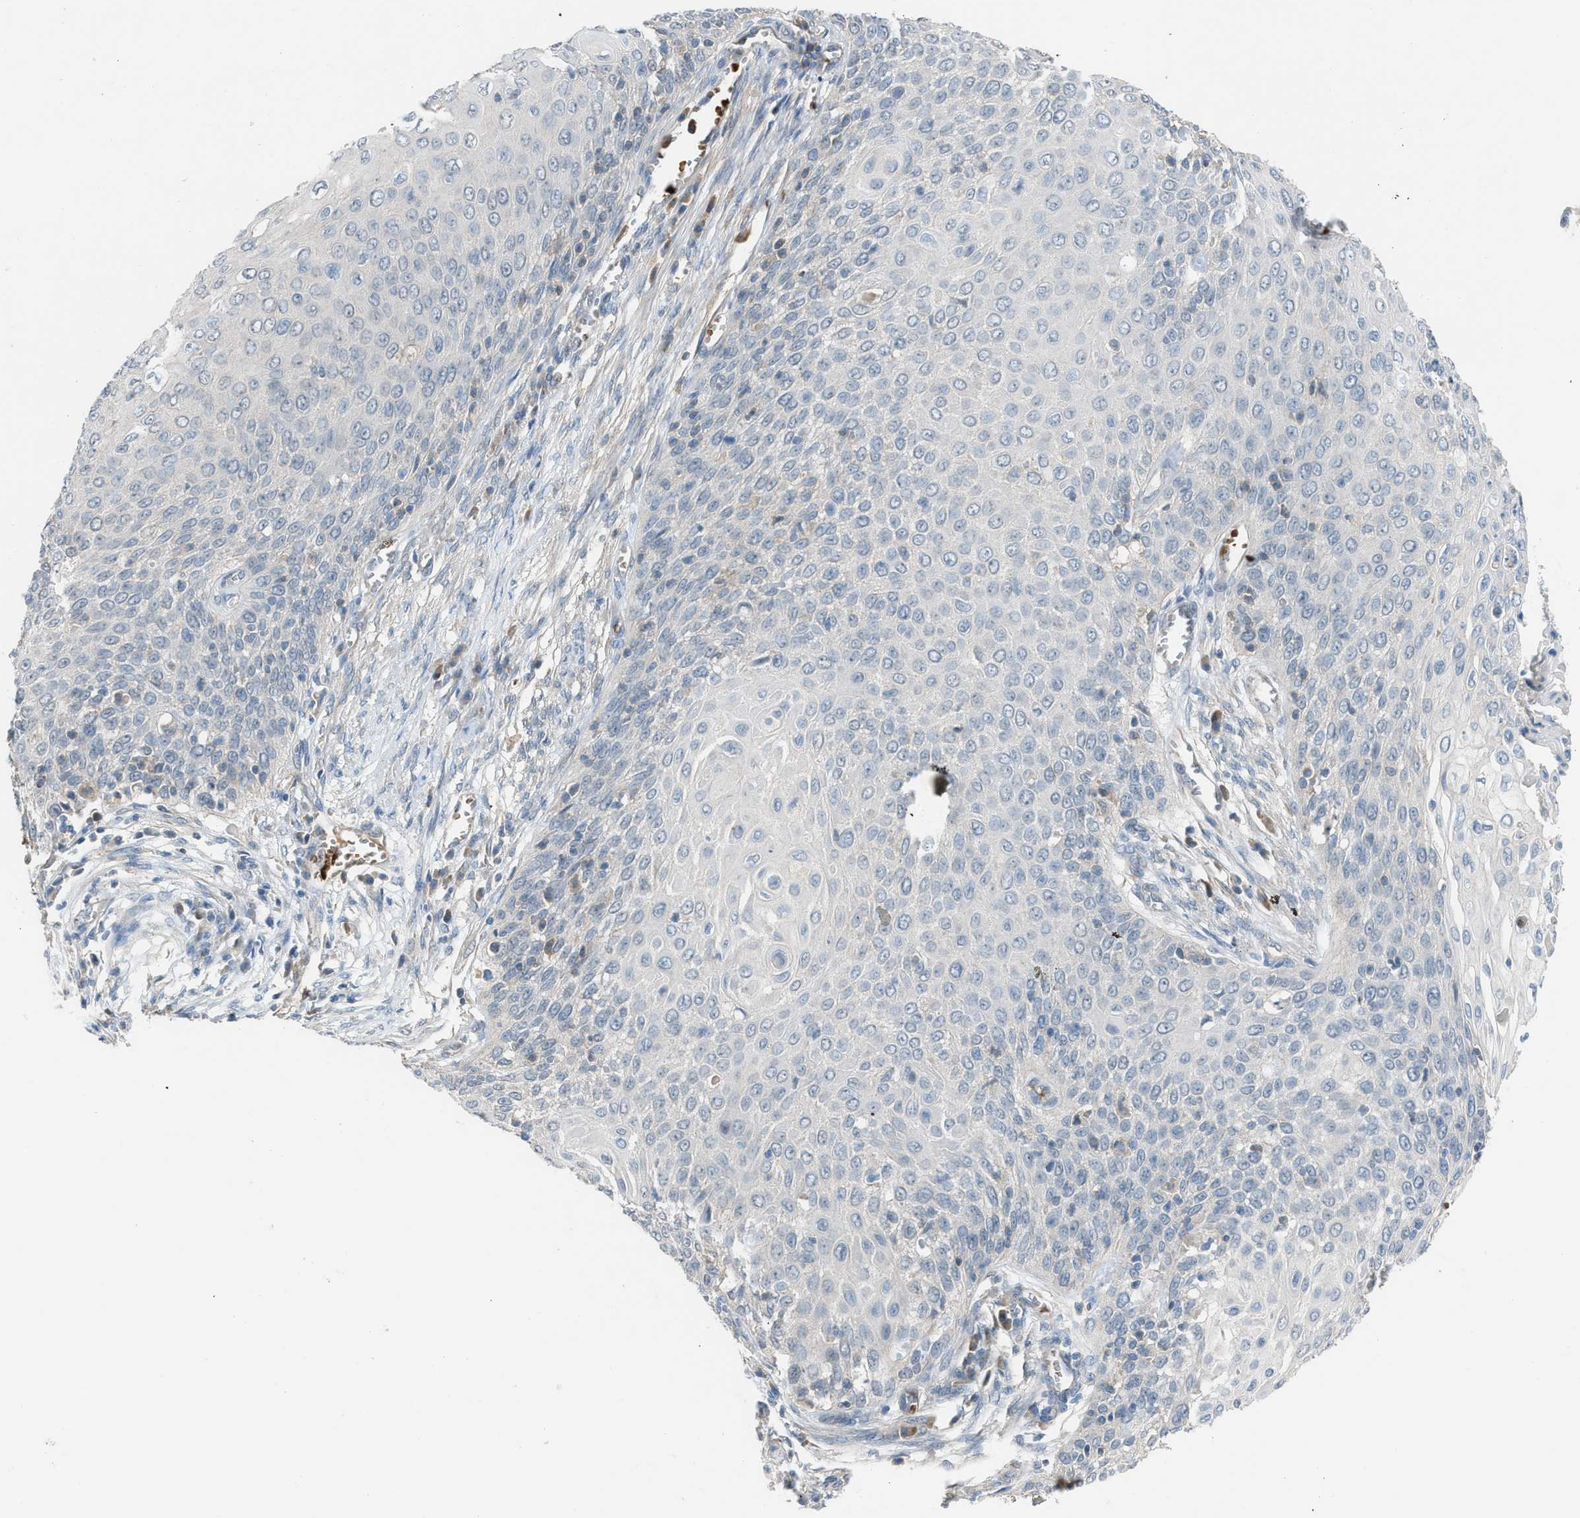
{"staining": {"intensity": "negative", "quantity": "none", "location": "none"}, "tissue": "cervical cancer", "cell_type": "Tumor cells", "image_type": "cancer", "snomed": [{"axis": "morphology", "description": "Squamous cell carcinoma, NOS"}, {"axis": "topography", "description": "Cervix"}], "caption": "IHC image of human cervical cancer (squamous cell carcinoma) stained for a protein (brown), which displays no staining in tumor cells. (DAB (3,3'-diaminobenzidine) immunohistochemistry, high magnification).", "gene": "CFAP77", "patient": {"sex": "female", "age": 39}}